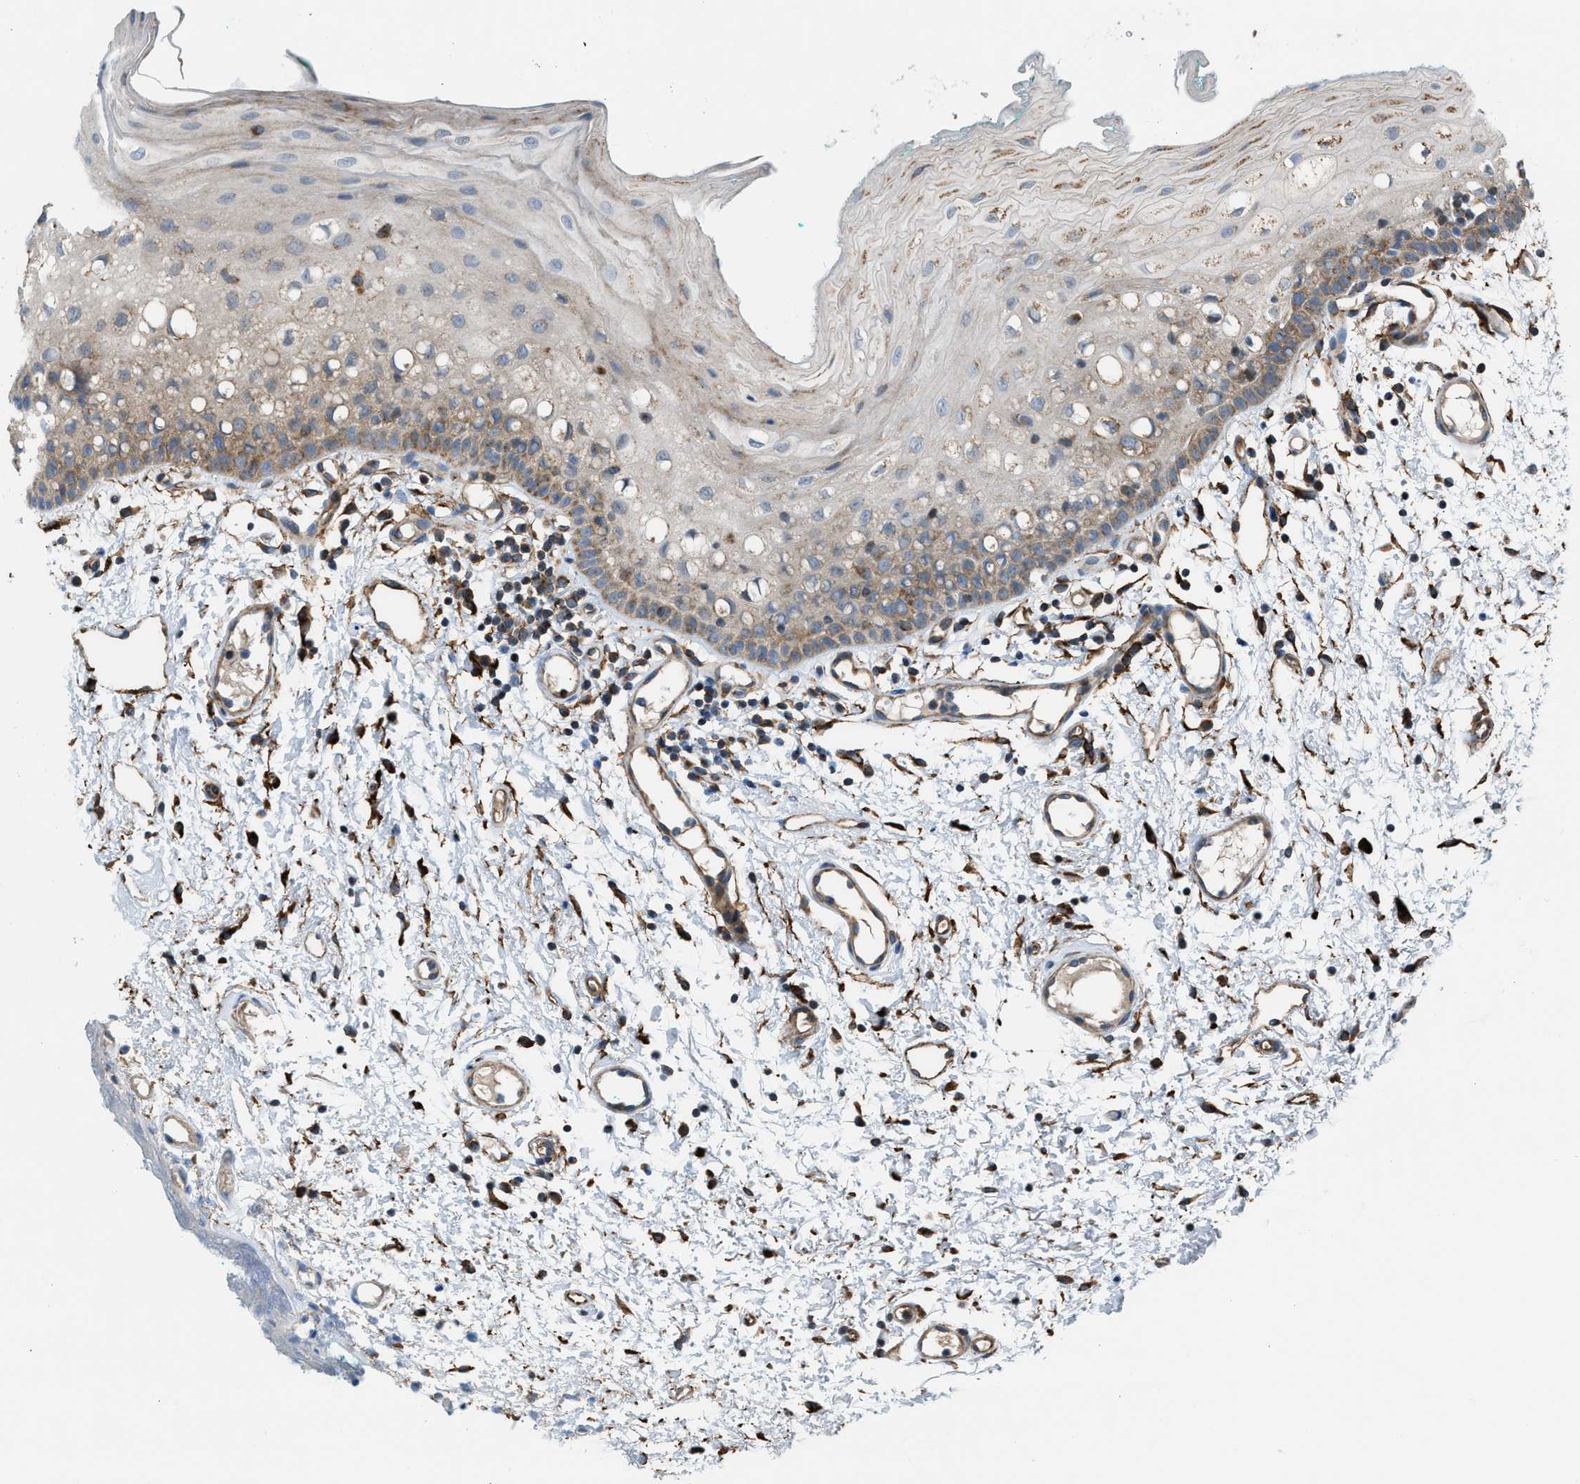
{"staining": {"intensity": "moderate", "quantity": ">75%", "location": "cytoplasmic/membranous"}, "tissue": "oral mucosa", "cell_type": "Squamous epithelial cells", "image_type": "normal", "snomed": [{"axis": "morphology", "description": "Normal tissue, NOS"}, {"axis": "morphology", "description": "Squamous cell carcinoma, NOS"}, {"axis": "topography", "description": "Oral tissue"}, {"axis": "topography", "description": "Salivary gland"}, {"axis": "topography", "description": "Head-Neck"}], "caption": "DAB (3,3'-diaminobenzidine) immunohistochemical staining of normal oral mucosa shows moderate cytoplasmic/membranous protein positivity in approximately >75% of squamous epithelial cells. (IHC, brightfield microscopy, high magnification).", "gene": "SLC10A3", "patient": {"sex": "female", "age": 62}}